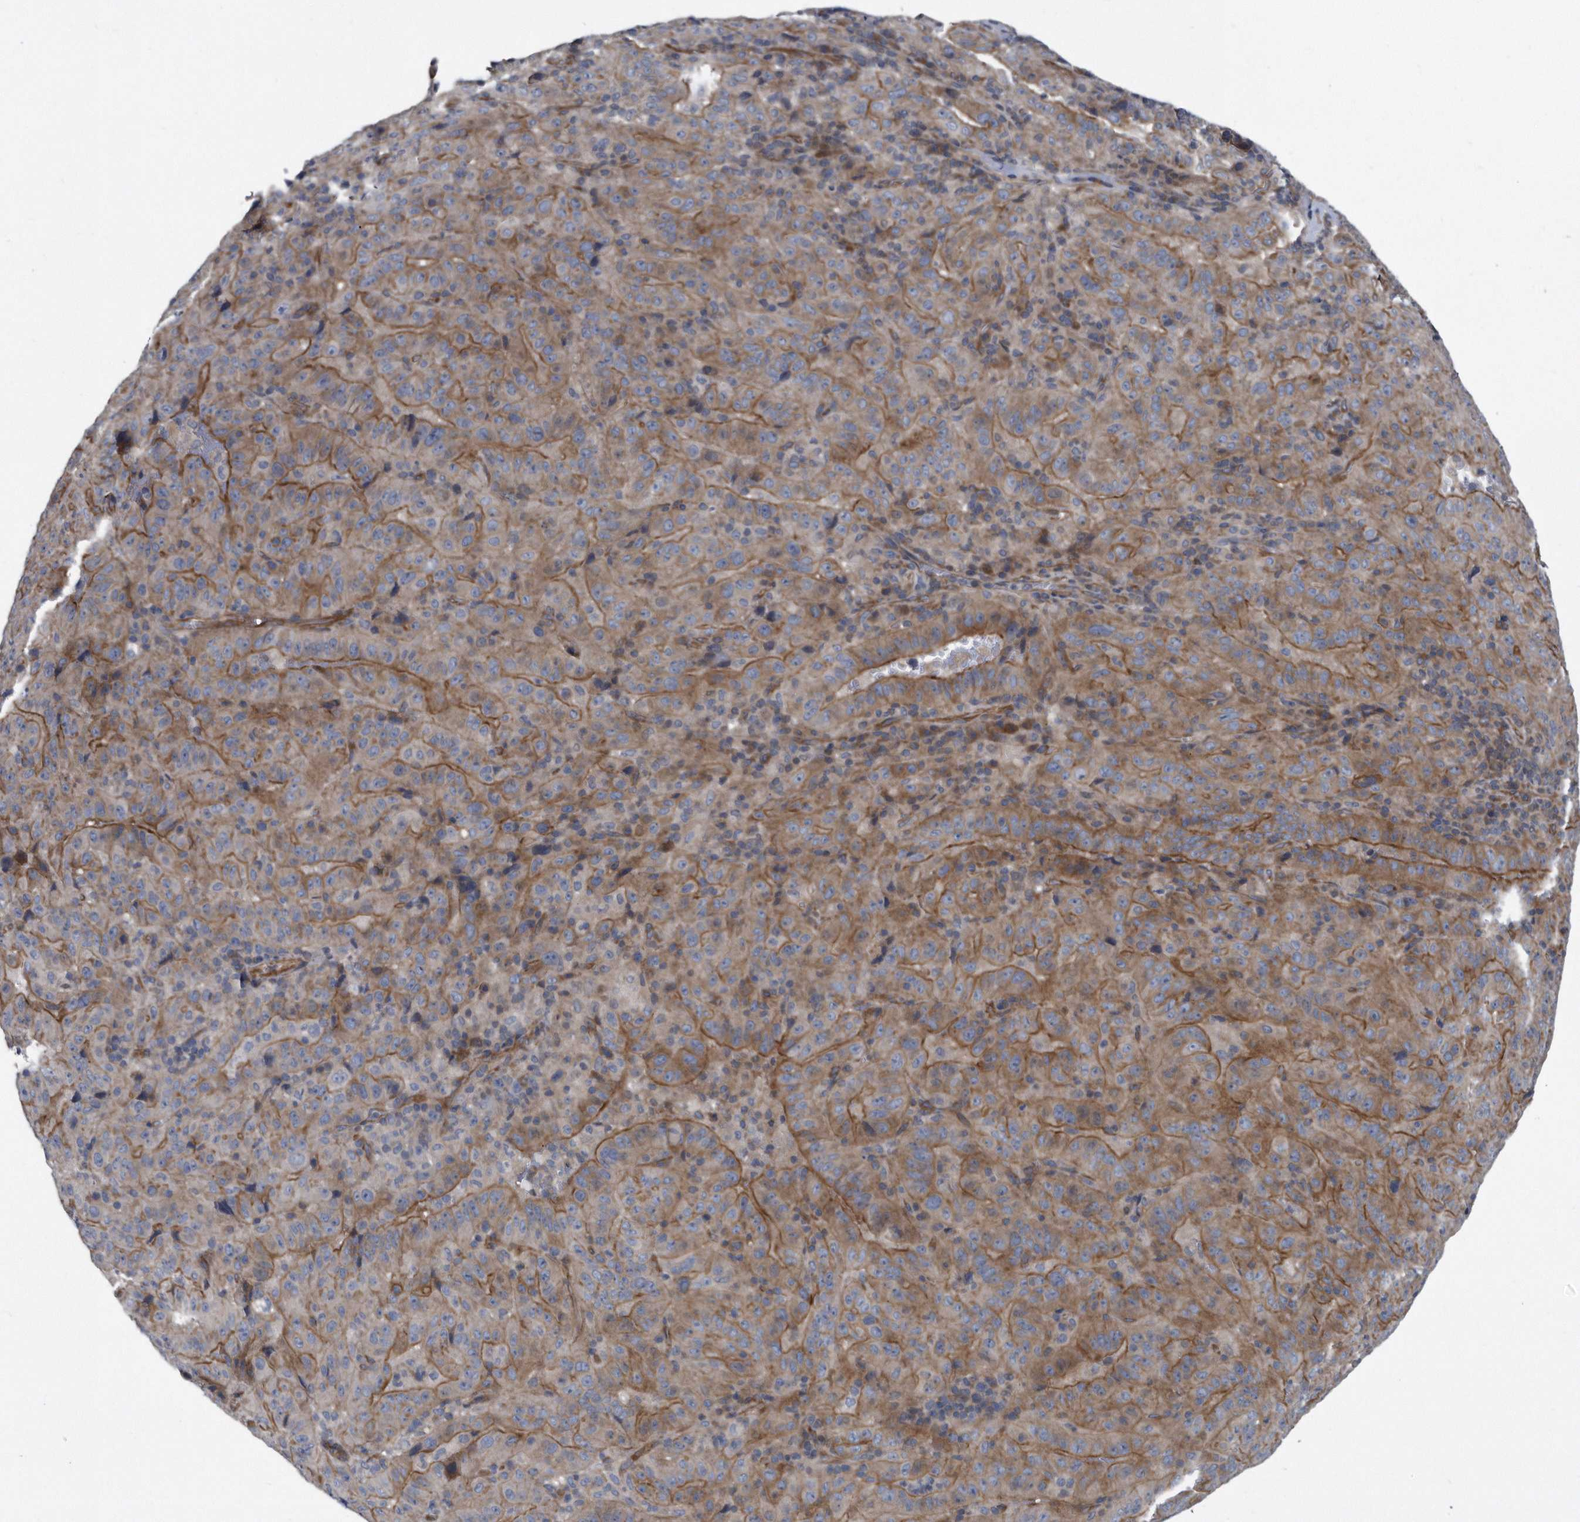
{"staining": {"intensity": "moderate", "quantity": "25%-75%", "location": "cytoplasmic/membranous"}, "tissue": "pancreatic cancer", "cell_type": "Tumor cells", "image_type": "cancer", "snomed": [{"axis": "morphology", "description": "Adenocarcinoma, NOS"}, {"axis": "topography", "description": "Pancreas"}], "caption": "High-power microscopy captured an IHC photomicrograph of adenocarcinoma (pancreatic), revealing moderate cytoplasmic/membranous positivity in about 25%-75% of tumor cells.", "gene": "ARMCX1", "patient": {"sex": "male", "age": 63}}